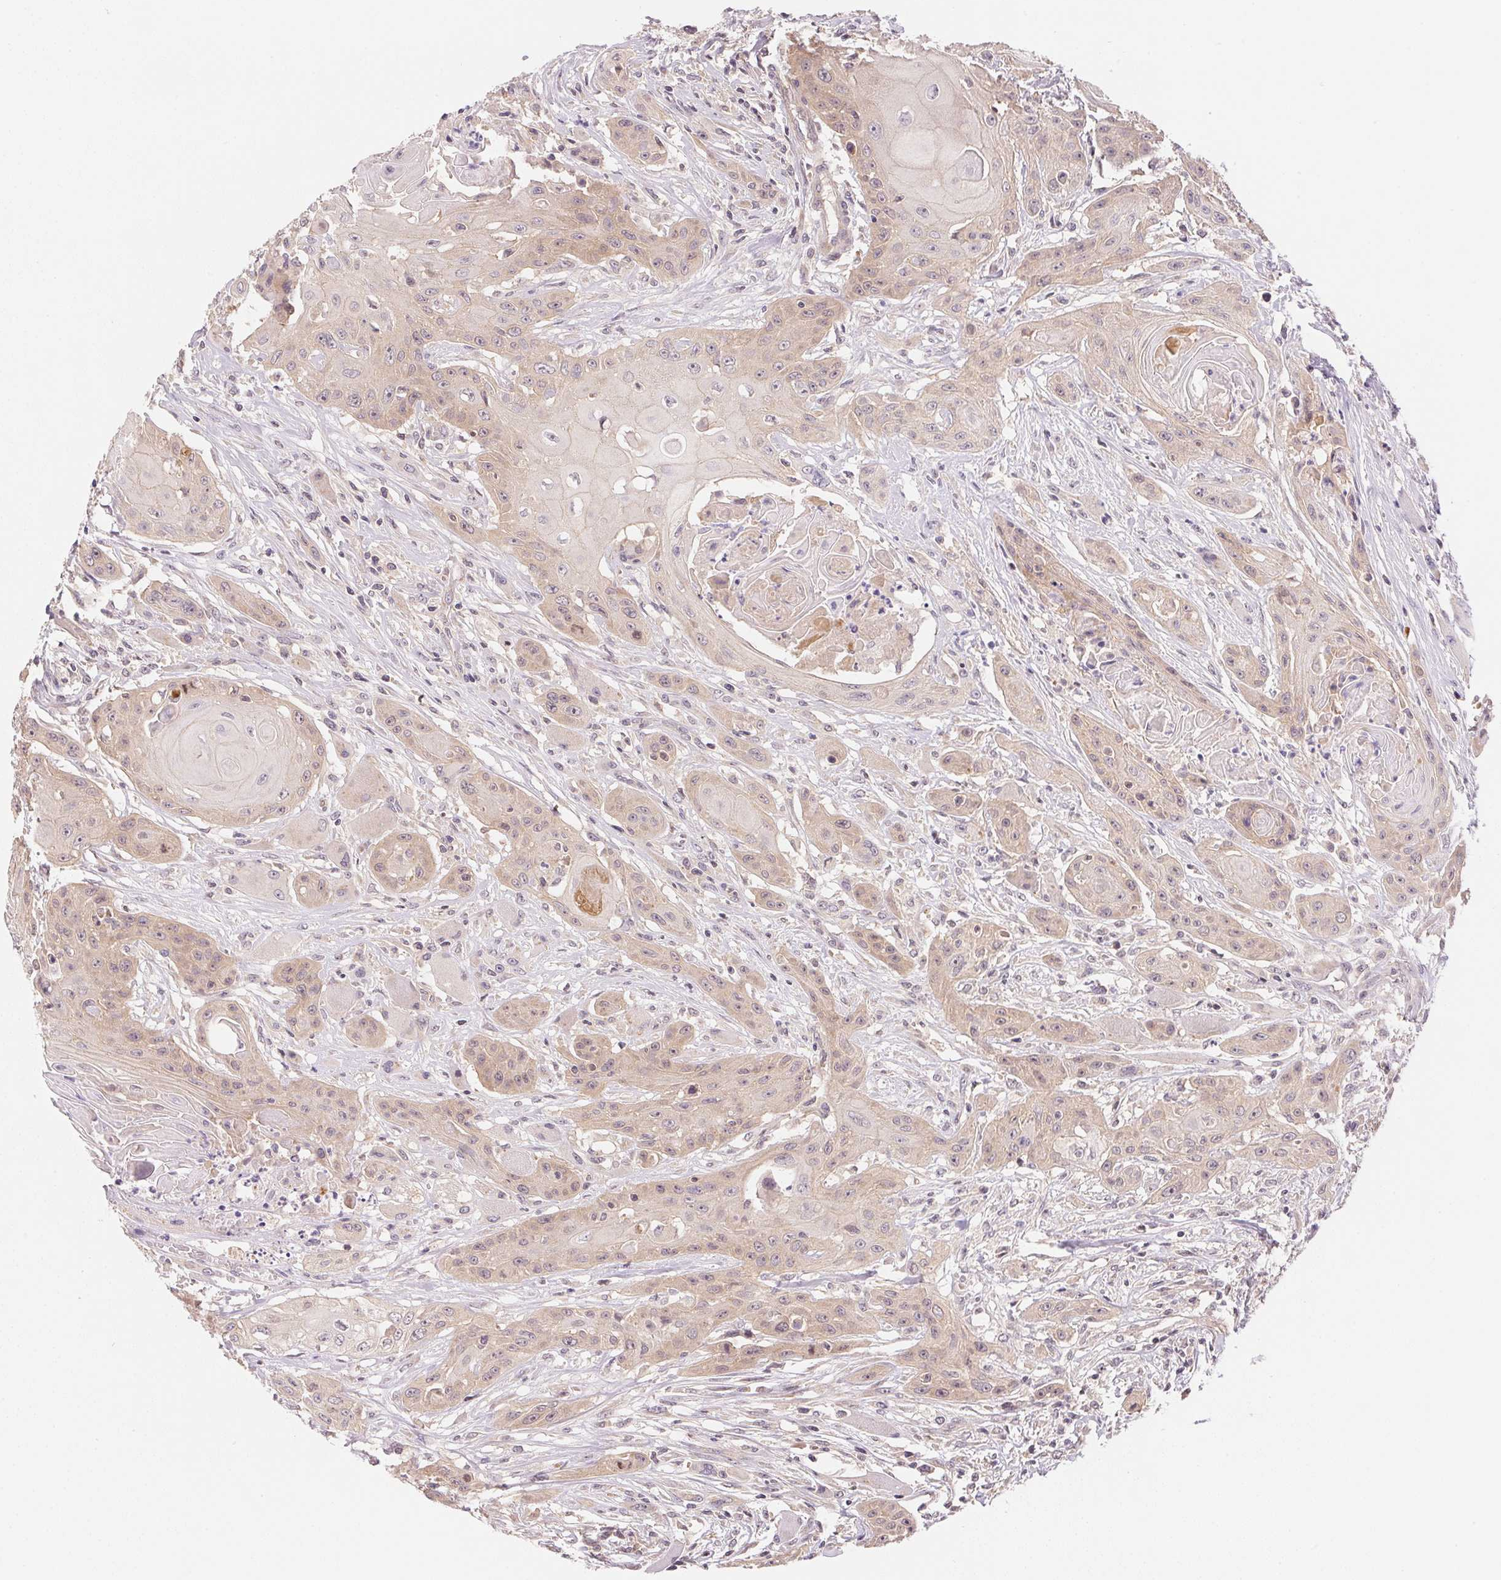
{"staining": {"intensity": "weak", "quantity": "25%-75%", "location": "cytoplasmic/membranous"}, "tissue": "head and neck cancer", "cell_type": "Tumor cells", "image_type": "cancer", "snomed": [{"axis": "morphology", "description": "Squamous cell carcinoma, NOS"}, {"axis": "topography", "description": "Oral tissue"}, {"axis": "topography", "description": "Head-Neck"}, {"axis": "topography", "description": "Neck, NOS"}], "caption": "Head and neck squamous cell carcinoma was stained to show a protein in brown. There is low levels of weak cytoplasmic/membranous positivity in approximately 25%-75% of tumor cells. (DAB (3,3'-diaminobenzidine) IHC, brown staining for protein, blue staining for nuclei).", "gene": "BNIP5", "patient": {"sex": "female", "age": 55}}